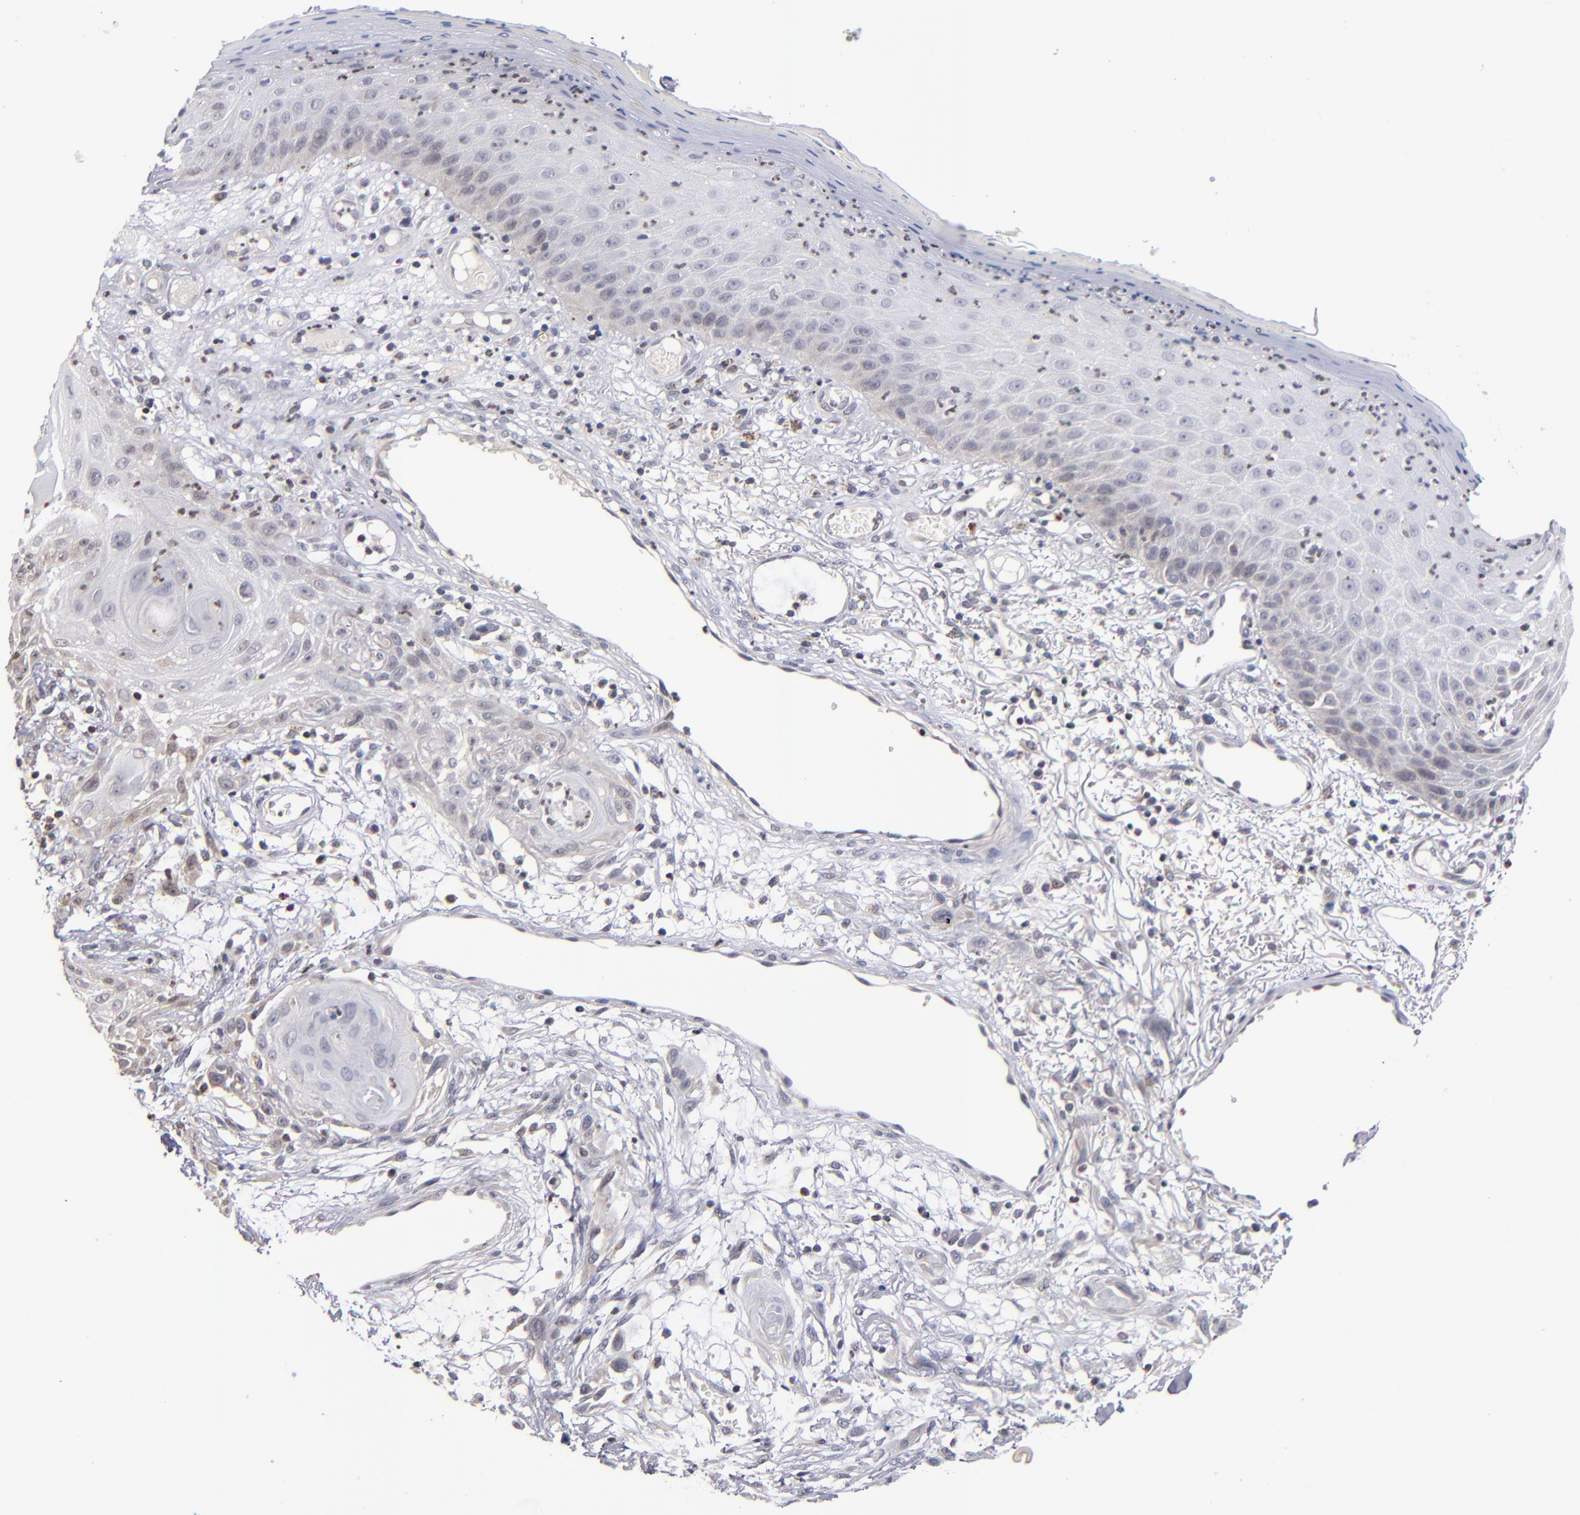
{"staining": {"intensity": "weak", "quantity": "<25%", "location": "cytoplasmic/membranous,nuclear"}, "tissue": "skin cancer", "cell_type": "Tumor cells", "image_type": "cancer", "snomed": [{"axis": "morphology", "description": "Squamous cell carcinoma, NOS"}, {"axis": "topography", "description": "Skin"}], "caption": "An image of human squamous cell carcinoma (skin) is negative for staining in tumor cells. Brightfield microscopy of IHC stained with DAB (3,3'-diaminobenzidine) (brown) and hematoxylin (blue), captured at high magnification.", "gene": "ODF2", "patient": {"sex": "female", "age": 59}}